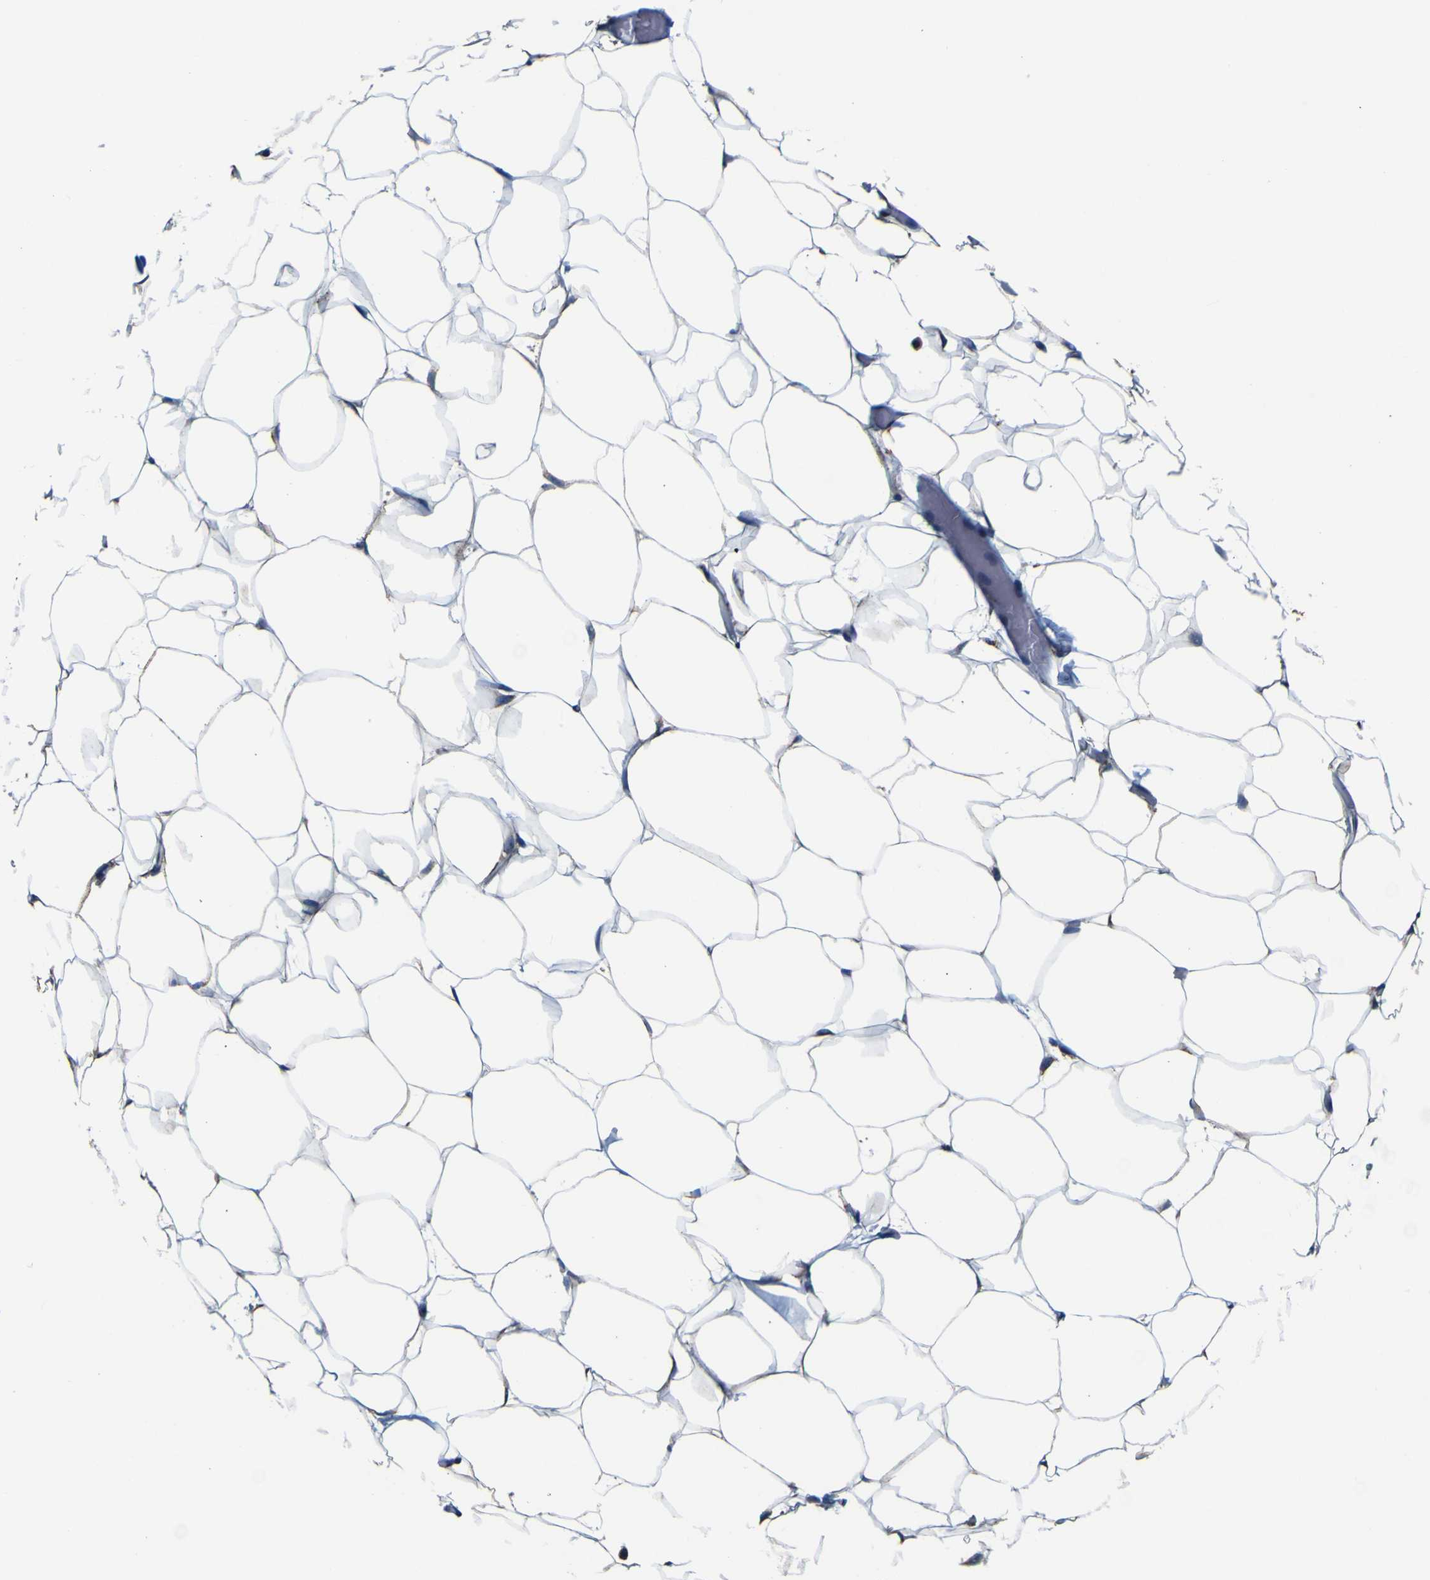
{"staining": {"intensity": "negative", "quantity": "none", "location": "none"}, "tissue": "adipose tissue", "cell_type": "Adipocytes", "image_type": "normal", "snomed": [{"axis": "morphology", "description": "Normal tissue, NOS"}, {"axis": "topography", "description": "Breast"}, {"axis": "topography", "description": "Adipose tissue"}], "caption": "The image exhibits no staining of adipocytes in unremarkable adipose tissue.", "gene": "PTRH2", "patient": {"sex": "female", "age": 25}}